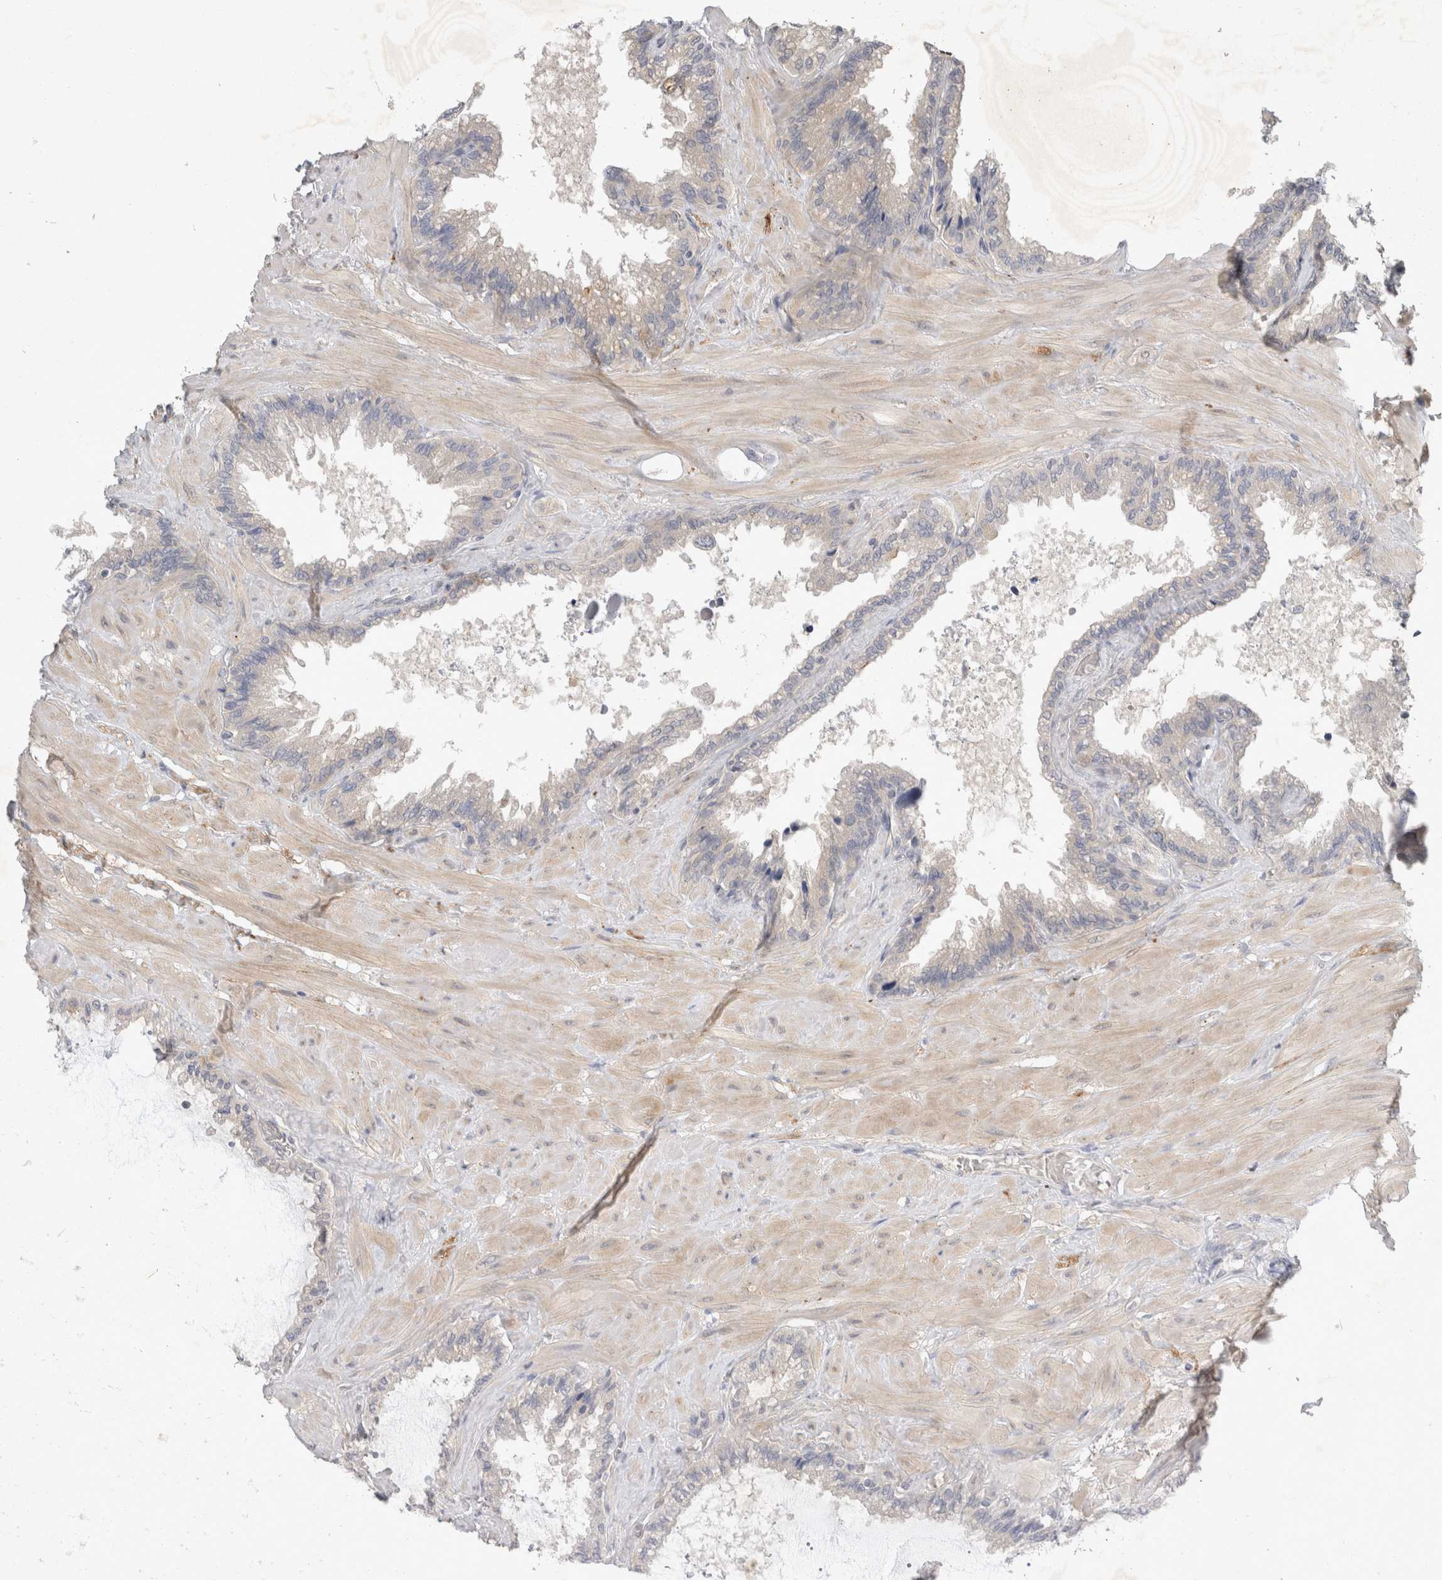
{"staining": {"intensity": "moderate", "quantity": "<25%", "location": "cytoplasmic/membranous"}, "tissue": "seminal vesicle", "cell_type": "Glandular cells", "image_type": "normal", "snomed": [{"axis": "morphology", "description": "Normal tissue, NOS"}, {"axis": "topography", "description": "Seminal veicle"}], "caption": "IHC photomicrograph of benign seminal vesicle stained for a protein (brown), which reveals low levels of moderate cytoplasmic/membranous positivity in approximately <25% of glandular cells.", "gene": "TOM1L2", "patient": {"sex": "male", "age": 46}}